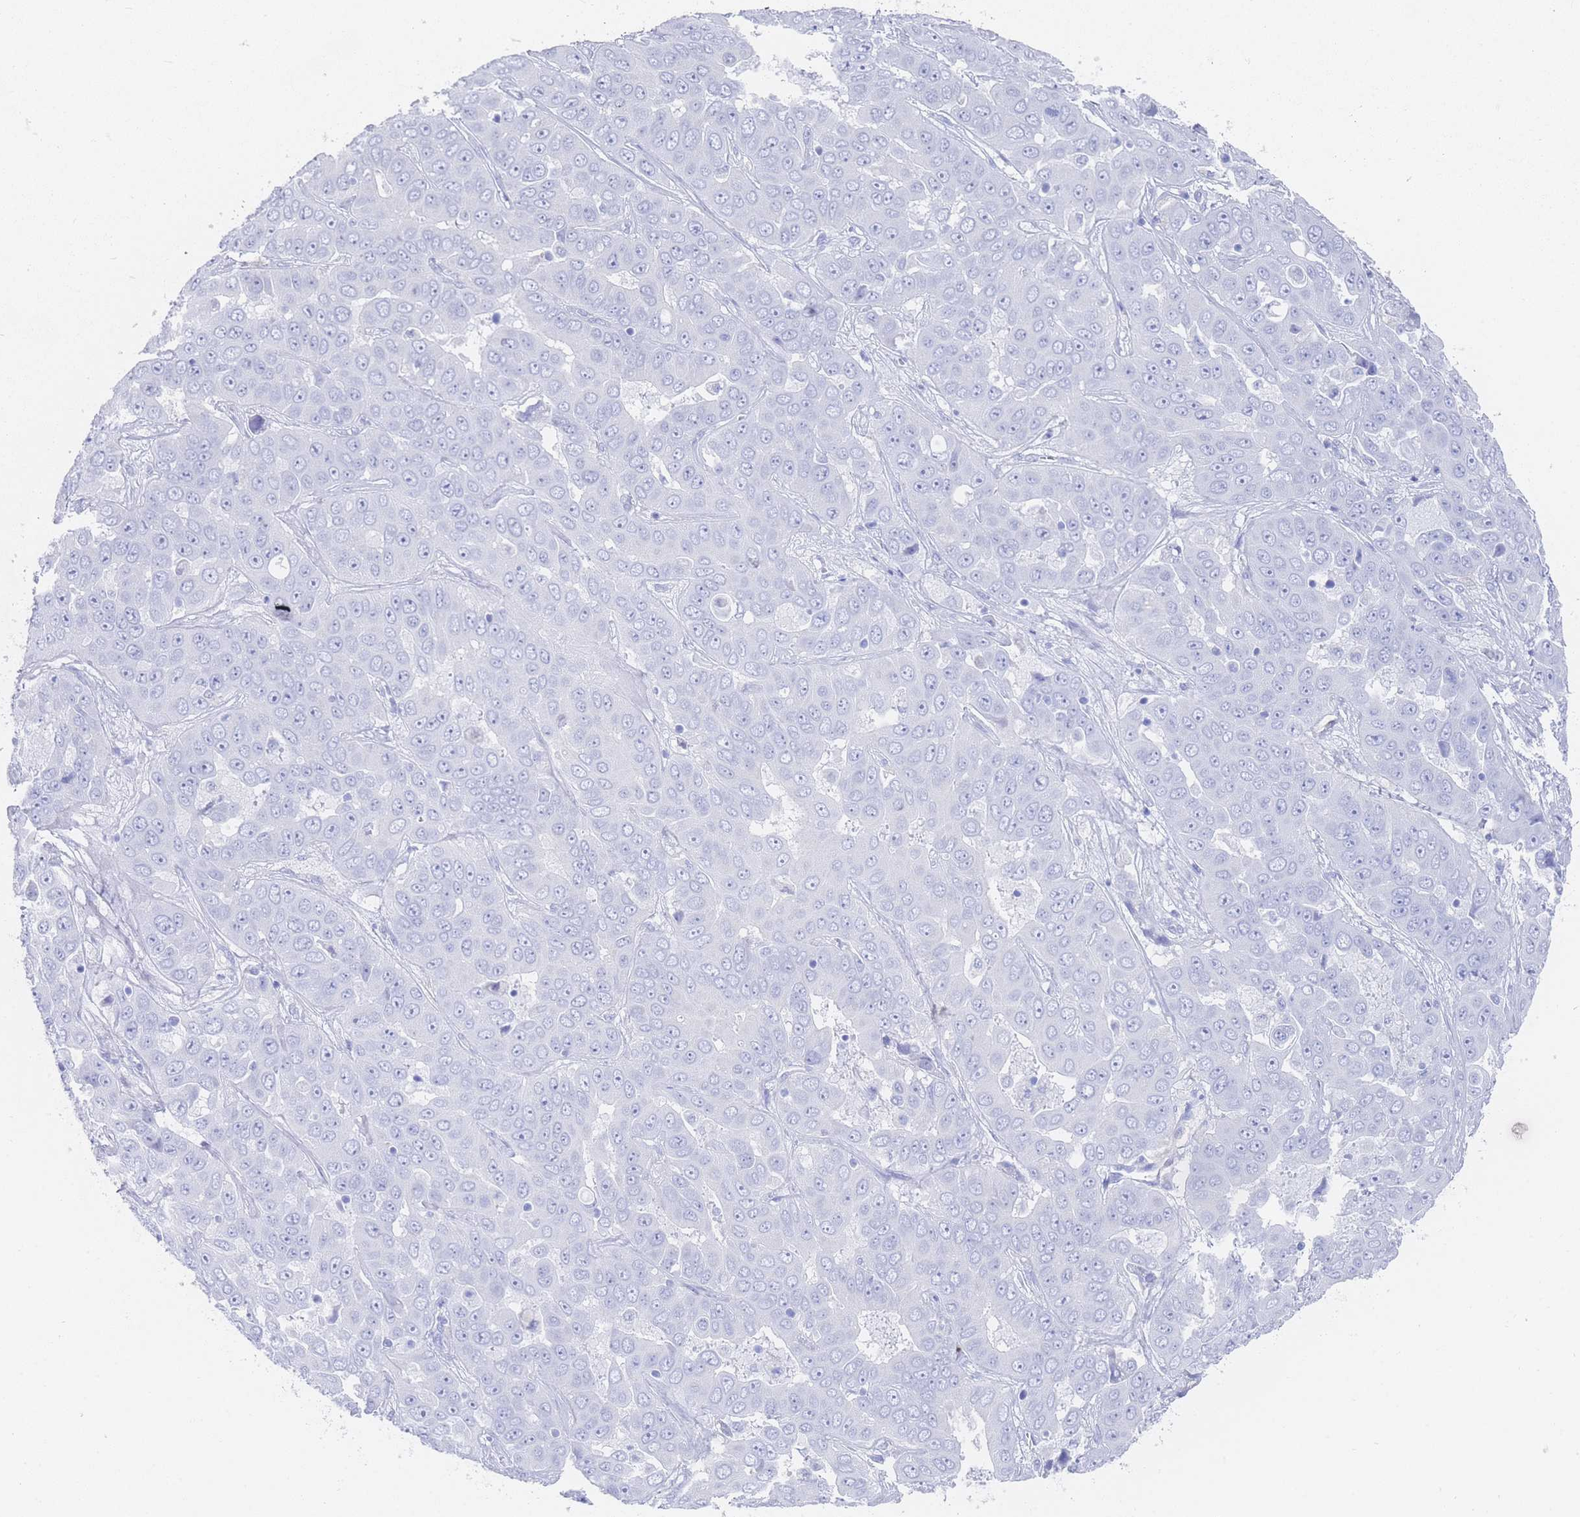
{"staining": {"intensity": "negative", "quantity": "none", "location": "none"}, "tissue": "liver cancer", "cell_type": "Tumor cells", "image_type": "cancer", "snomed": [{"axis": "morphology", "description": "Cholangiocarcinoma"}, {"axis": "topography", "description": "Liver"}], "caption": "Protein analysis of cholangiocarcinoma (liver) demonstrates no significant positivity in tumor cells.", "gene": "LRRC37A", "patient": {"sex": "female", "age": 52}}